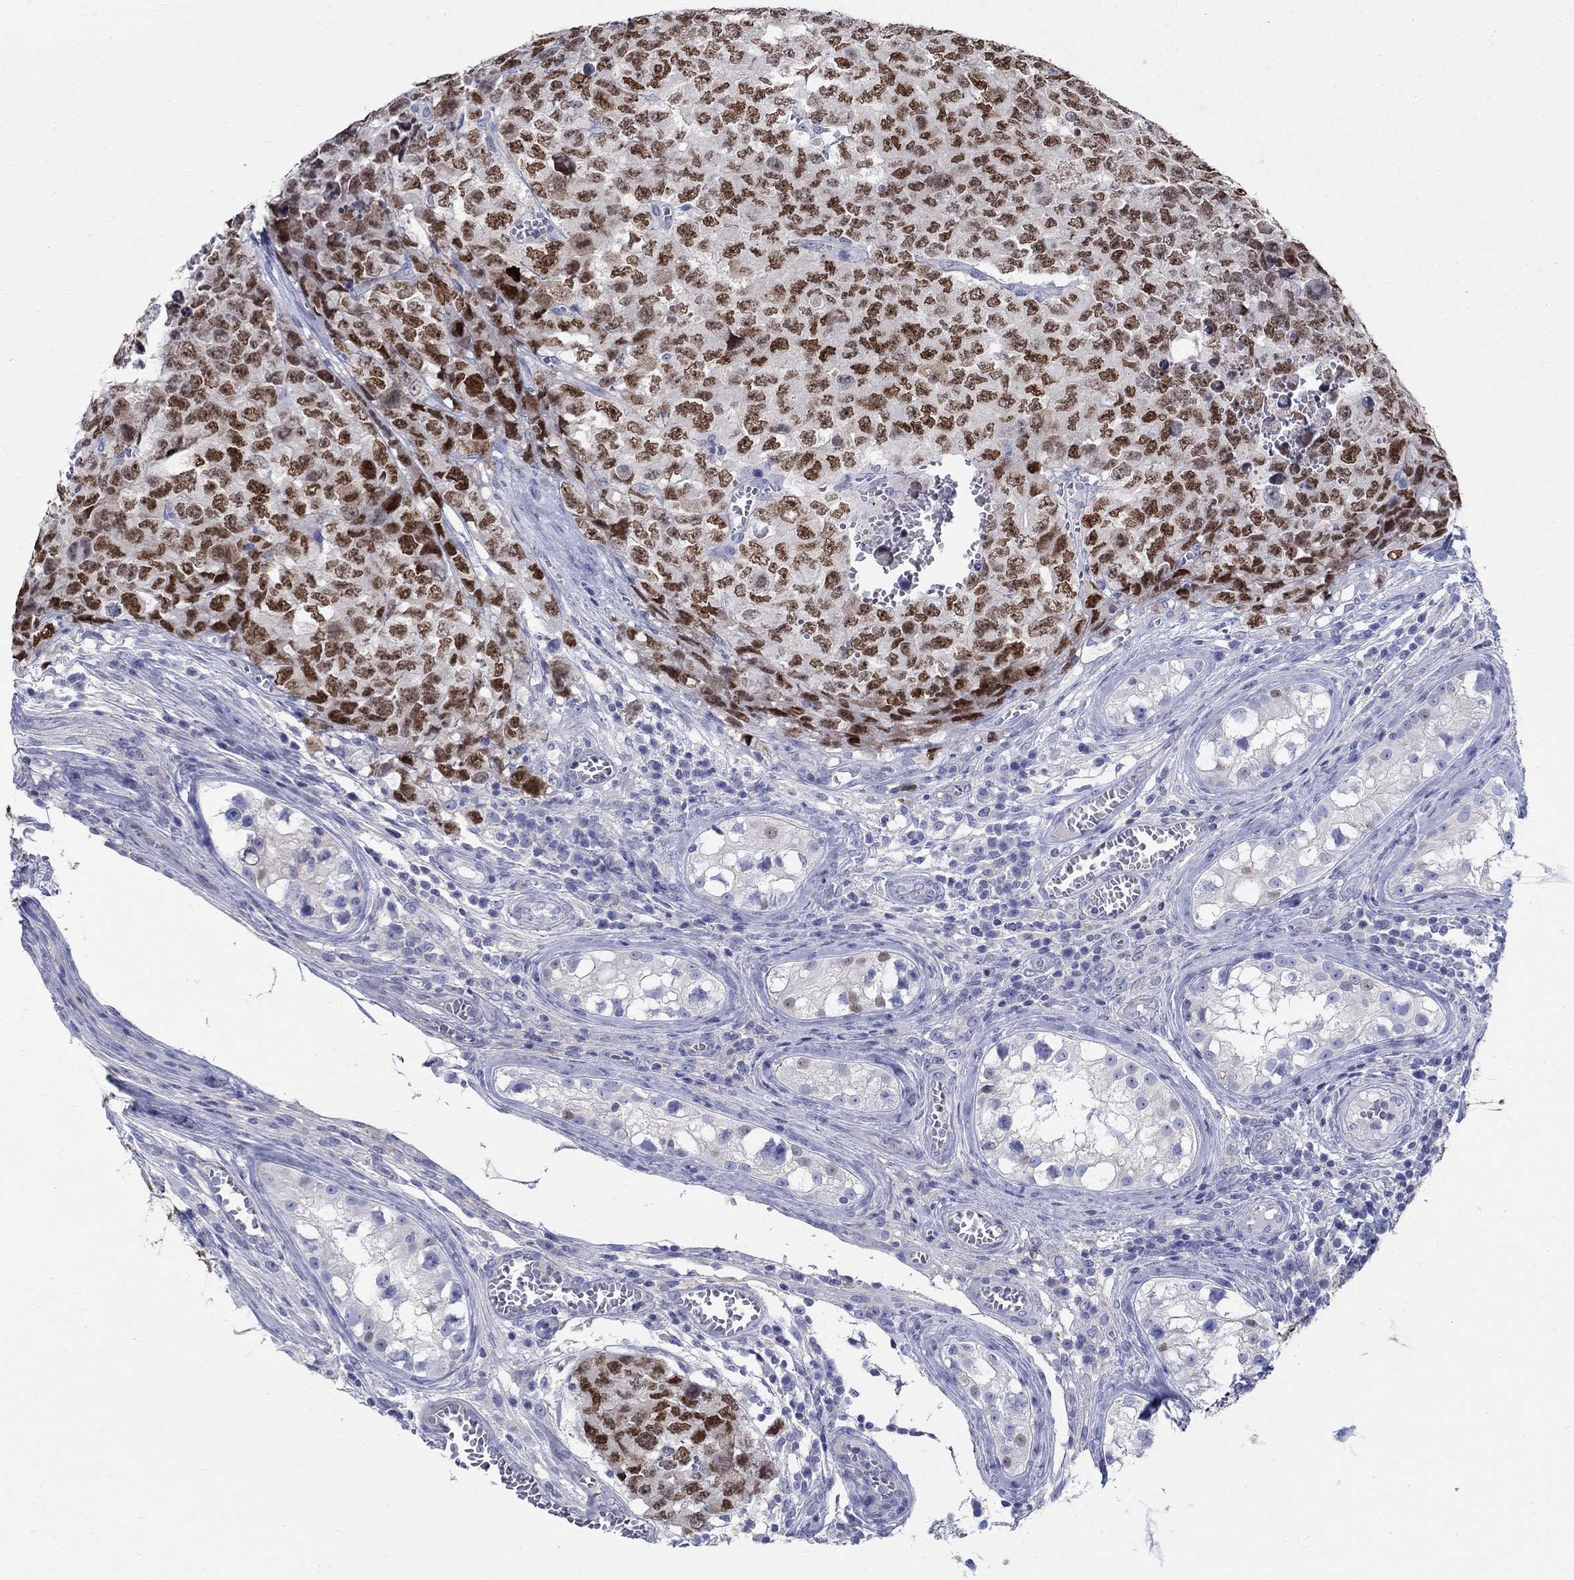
{"staining": {"intensity": "strong", "quantity": "25%-75%", "location": "nuclear"}, "tissue": "testis cancer", "cell_type": "Tumor cells", "image_type": "cancer", "snomed": [{"axis": "morphology", "description": "Carcinoma, Embryonal, NOS"}, {"axis": "topography", "description": "Testis"}], "caption": "DAB immunohistochemical staining of testis embryonal carcinoma exhibits strong nuclear protein positivity in approximately 25%-75% of tumor cells. (IHC, brightfield microscopy, high magnification).", "gene": "SOX2", "patient": {"sex": "male", "age": 23}}